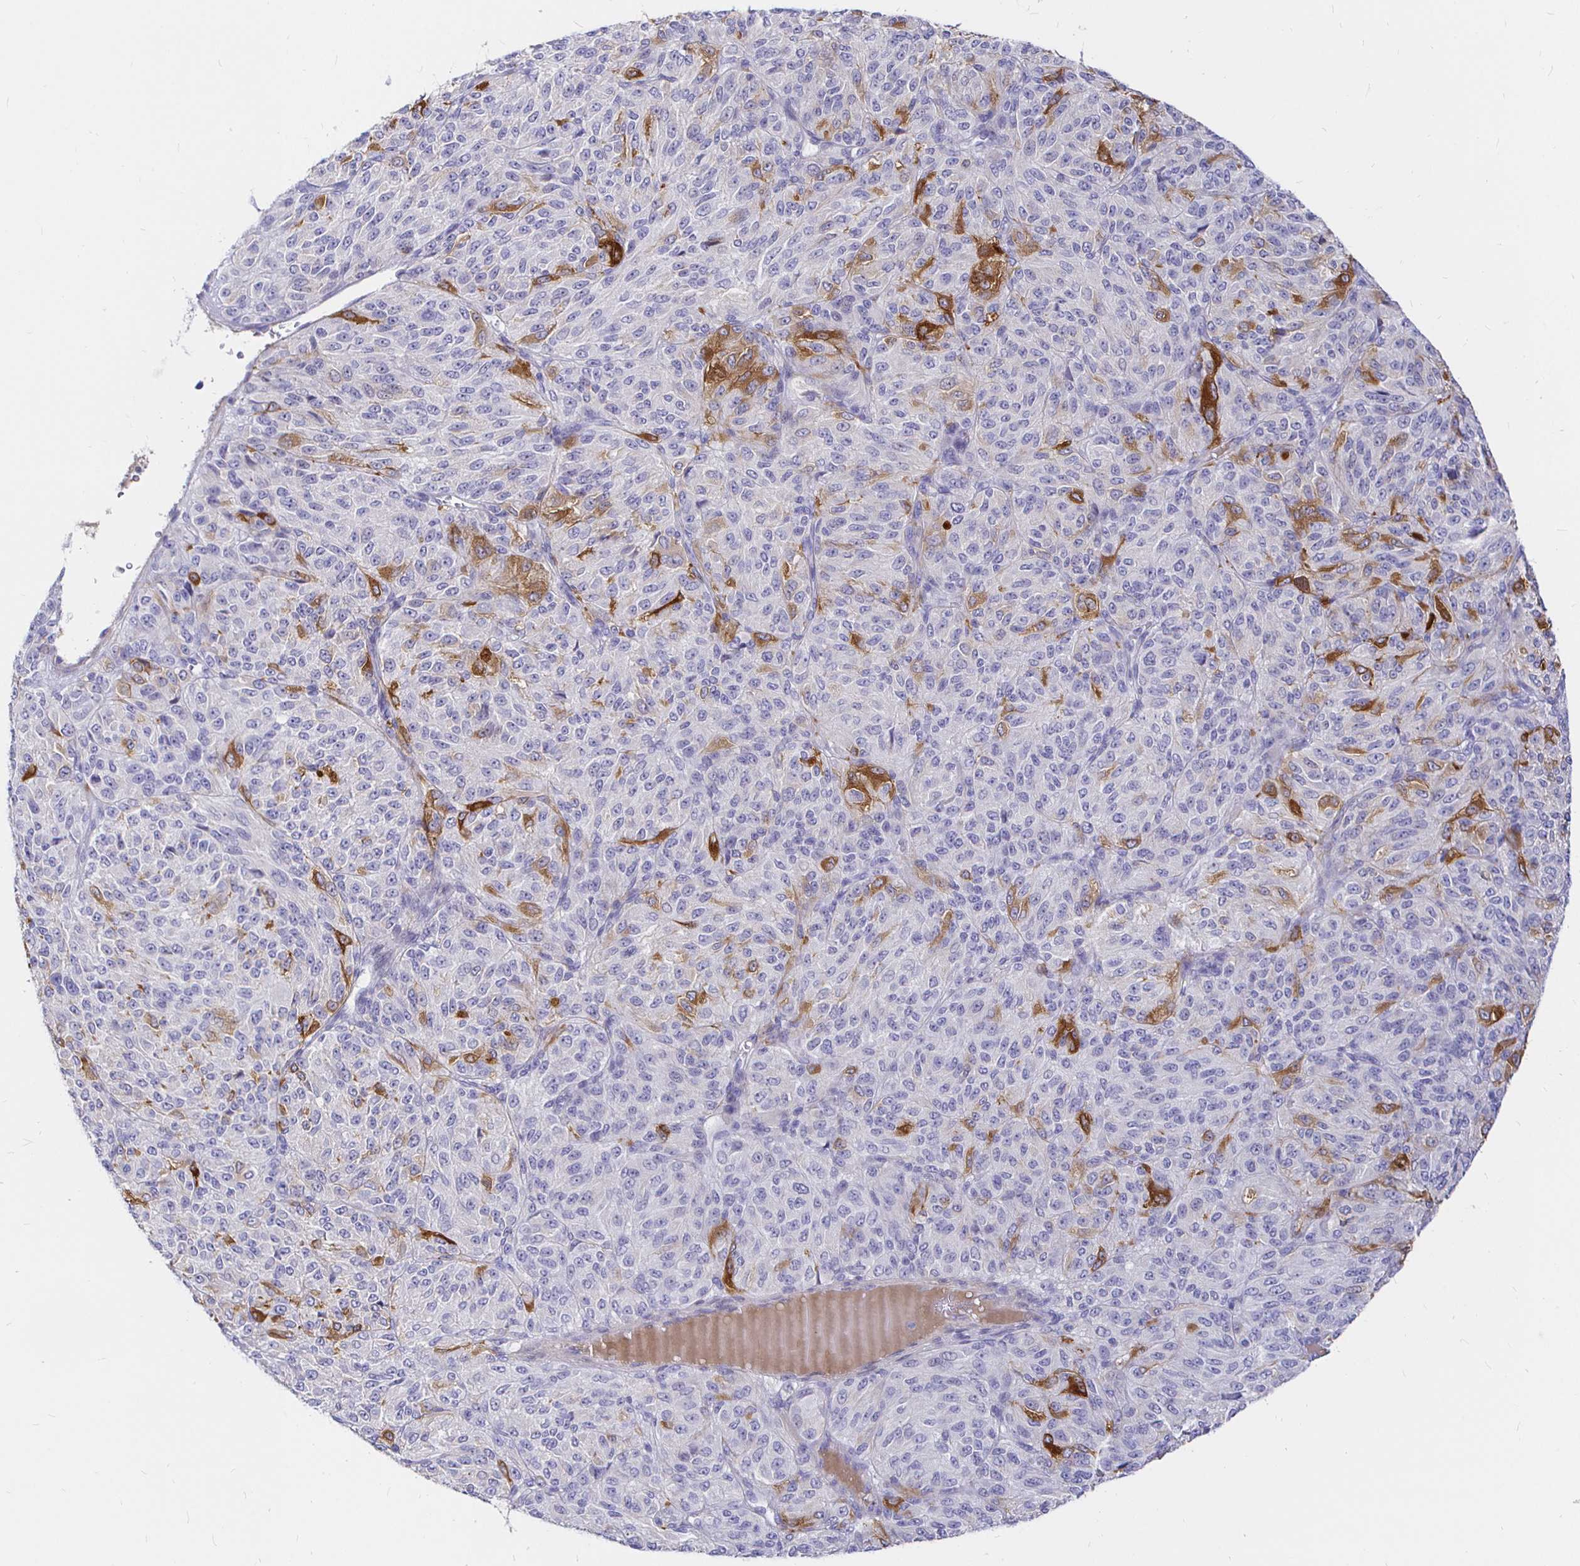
{"staining": {"intensity": "strong", "quantity": "<25%", "location": "cytoplasmic/membranous"}, "tissue": "melanoma", "cell_type": "Tumor cells", "image_type": "cancer", "snomed": [{"axis": "morphology", "description": "Malignant melanoma, Metastatic site"}, {"axis": "topography", "description": "Brain"}], "caption": "Immunohistochemical staining of malignant melanoma (metastatic site) displays strong cytoplasmic/membranous protein staining in about <25% of tumor cells.", "gene": "NECAB1", "patient": {"sex": "female", "age": 56}}